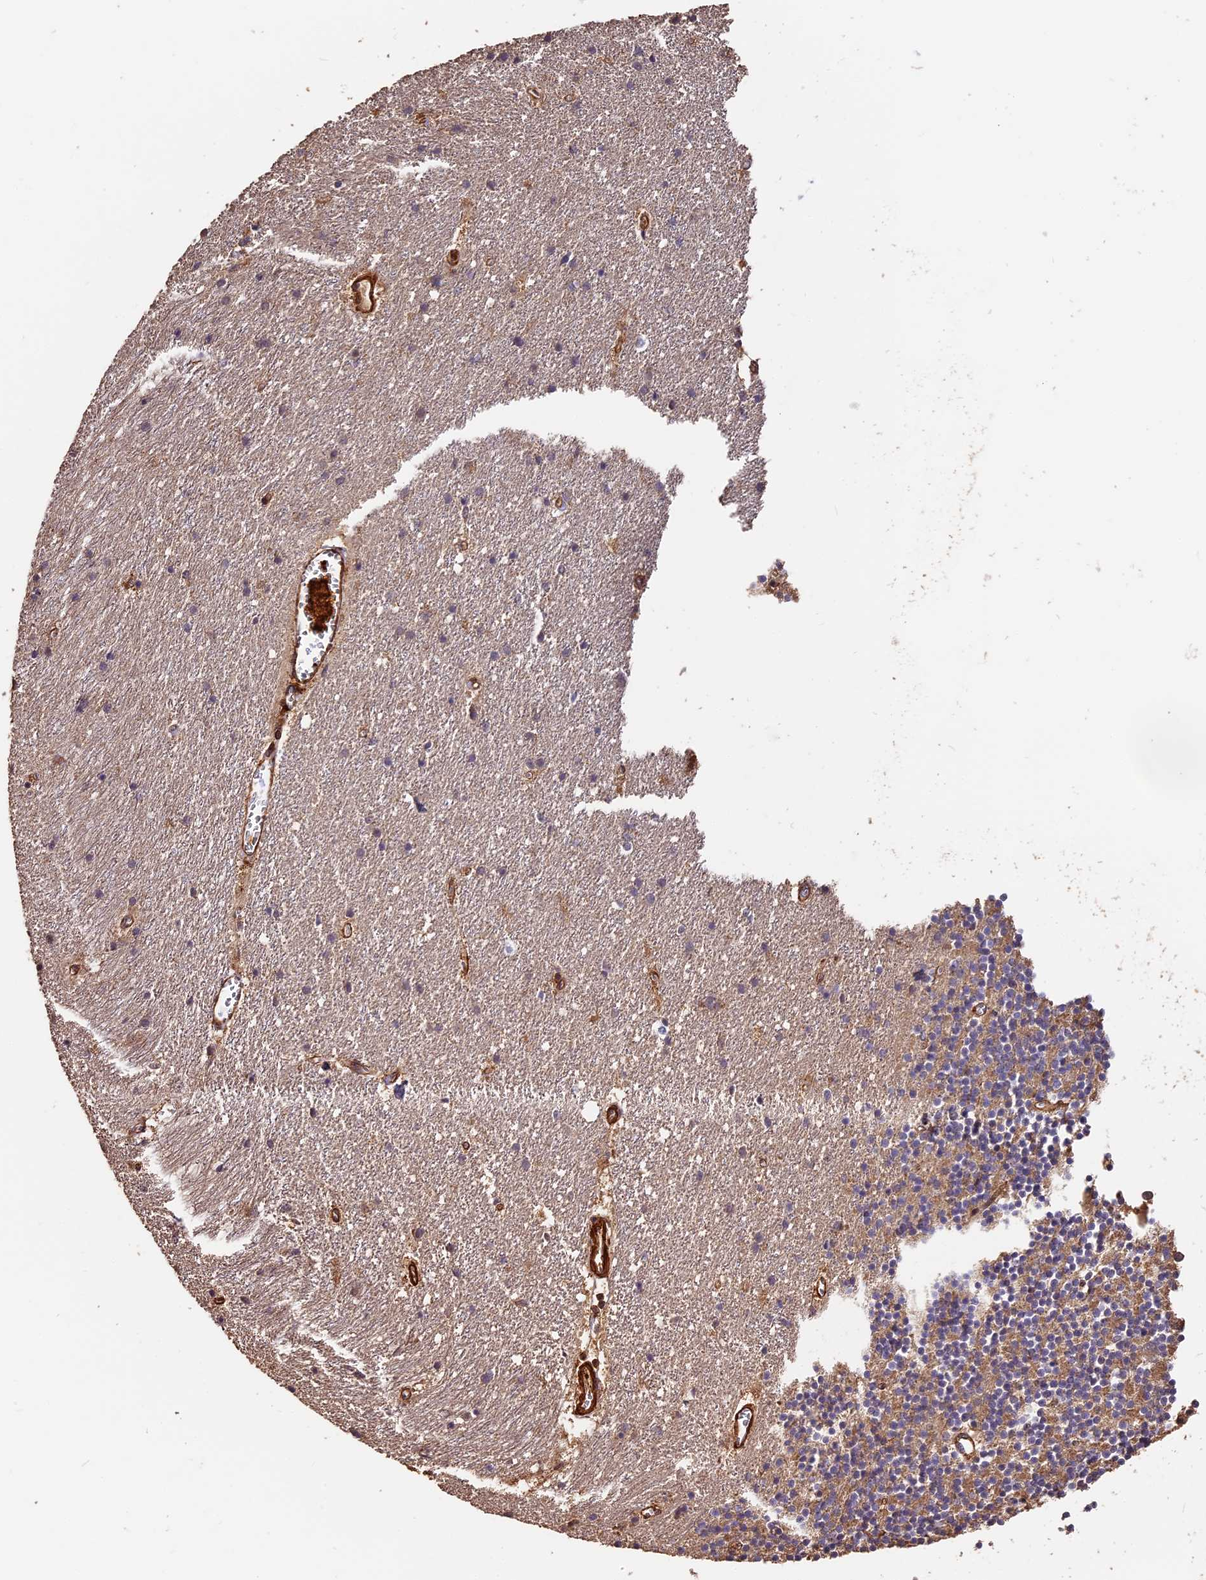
{"staining": {"intensity": "moderate", "quantity": "25%-75%", "location": "cytoplasmic/membranous"}, "tissue": "cerebellum", "cell_type": "Cells in granular layer", "image_type": "normal", "snomed": [{"axis": "morphology", "description": "Normal tissue, NOS"}, {"axis": "topography", "description": "Cerebellum"}], "caption": "Protein staining of normal cerebellum shows moderate cytoplasmic/membranous expression in about 25%-75% of cells in granular layer. The staining was performed using DAB (3,3'-diaminobenzidine) to visualize the protein expression in brown, while the nuclei were stained in blue with hematoxylin (Magnification: 20x).", "gene": "MMP15", "patient": {"sex": "male", "age": 54}}